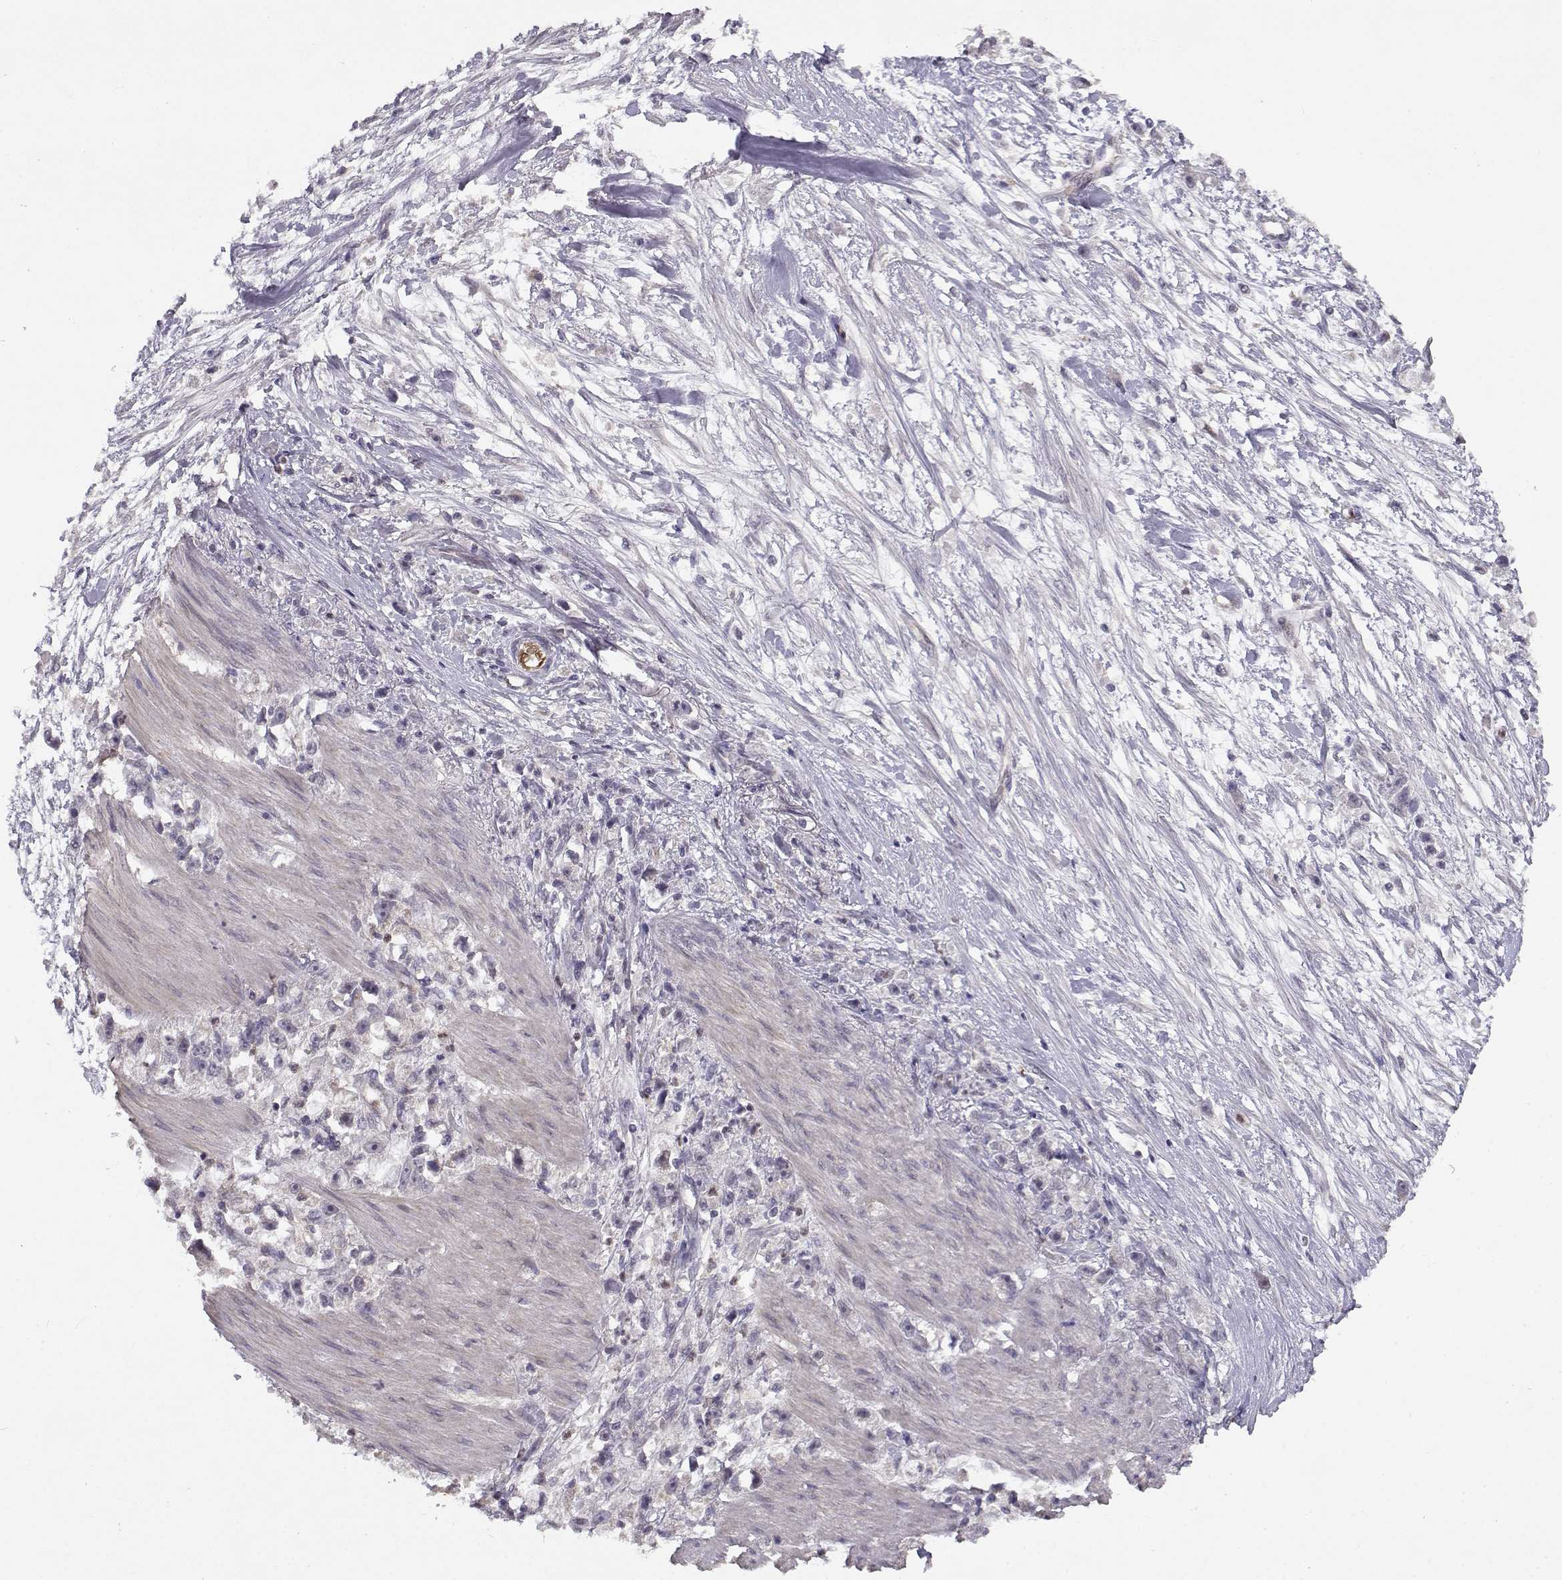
{"staining": {"intensity": "negative", "quantity": "none", "location": "none"}, "tissue": "stomach cancer", "cell_type": "Tumor cells", "image_type": "cancer", "snomed": [{"axis": "morphology", "description": "Adenocarcinoma, NOS"}, {"axis": "topography", "description": "Stomach"}], "caption": "DAB immunohistochemical staining of stomach cancer (adenocarcinoma) displays no significant expression in tumor cells.", "gene": "BMX", "patient": {"sex": "female", "age": 59}}